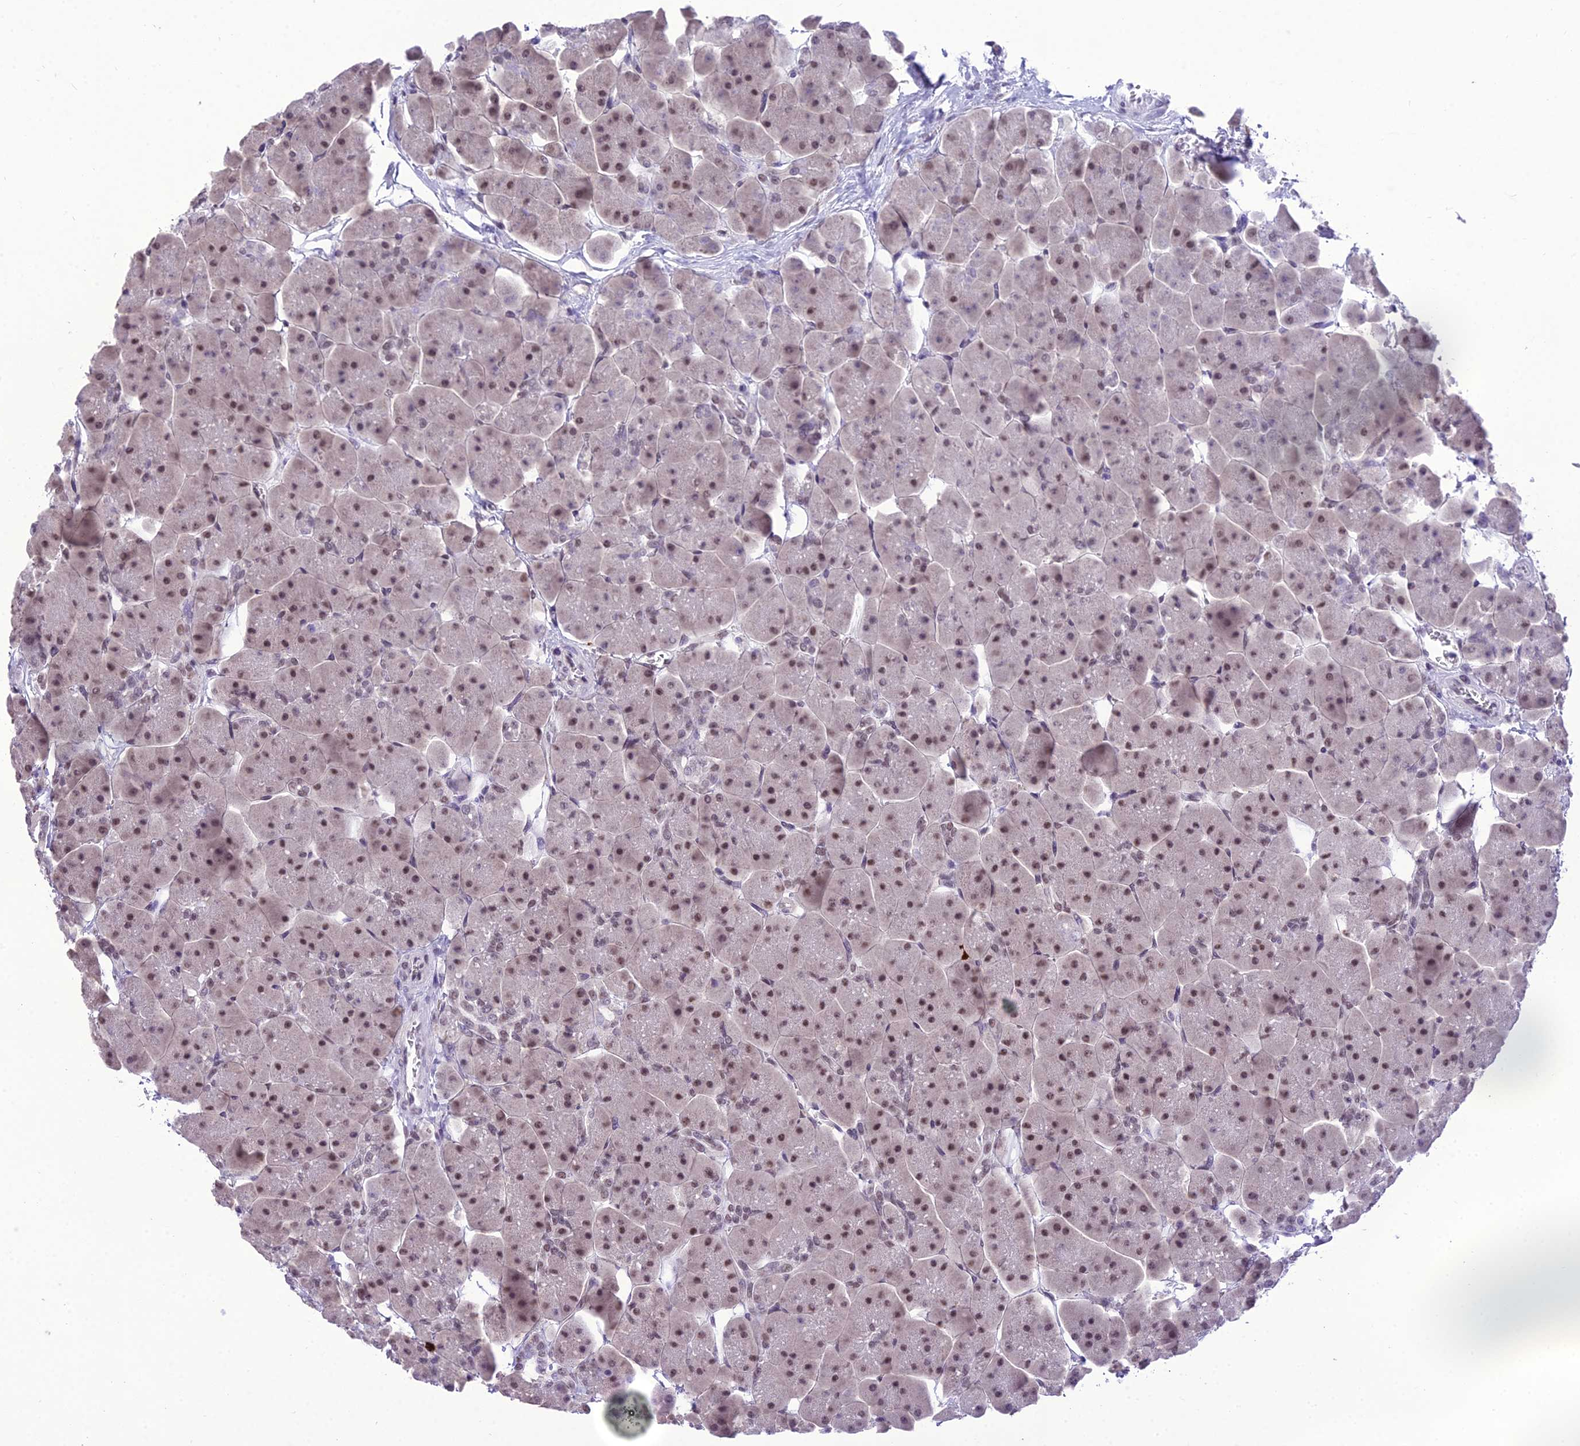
{"staining": {"intensity": "moderate", "quantity": "25%-75%", "location": "nuclear"}, "tissue": "pancreas", "cell_type": "Exocrine glandular cells", "image_type": "normal", "snomed": [{"axis": "morphology", "description": "Normal tissue, NOS"}, {"axis": "topography", "description": "Pancreas"}], "caption": "Immunohistochemical staining of normal pancreas displays medium levels of moderate nuclear staining in approximately 25%-75% of exocrine glandular cells.", "gene": "SH3RF3", "patient": {"sex": "male", "age": 66}}